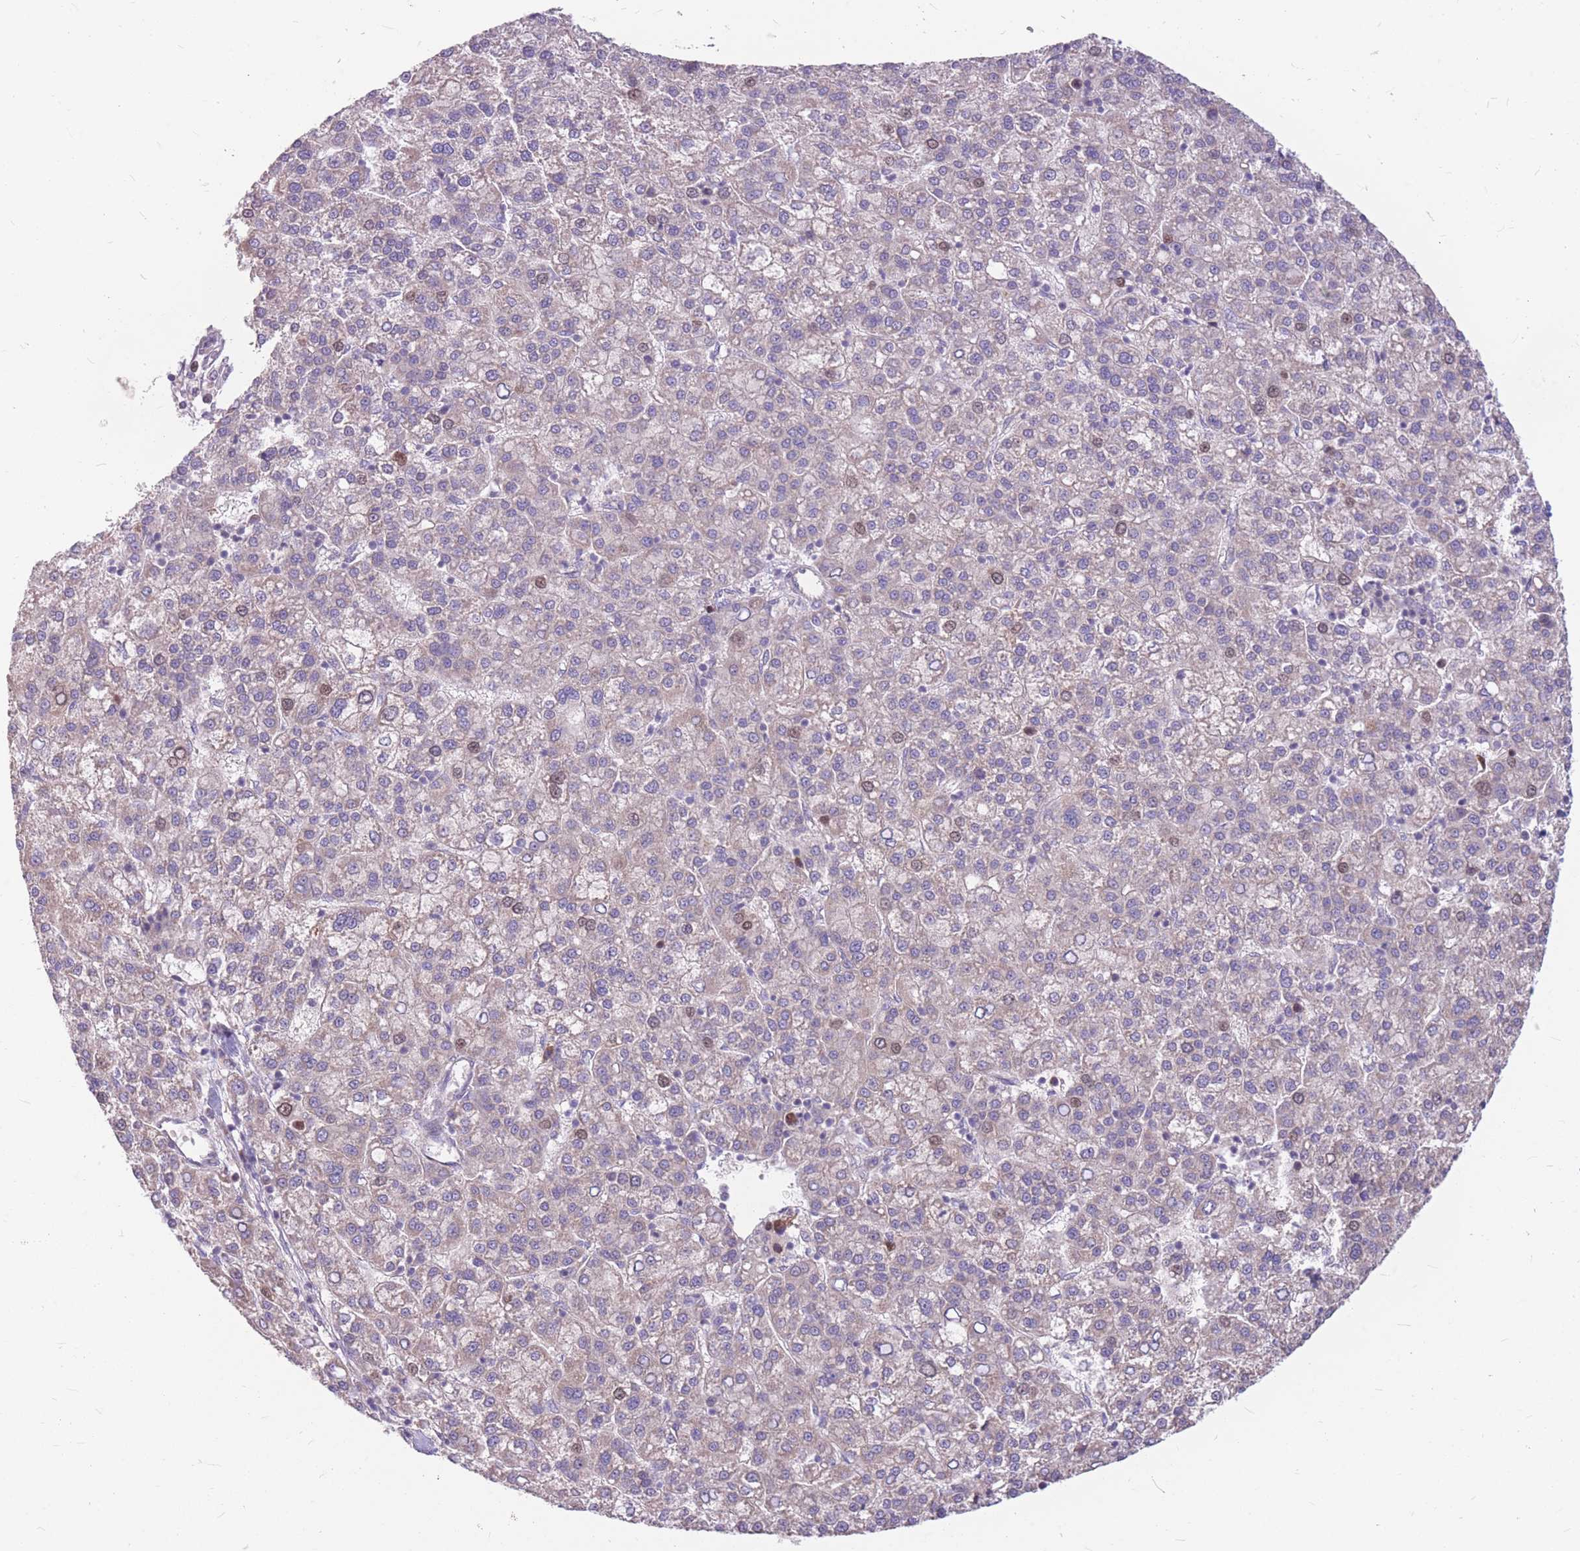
{"staining": {"intensity": "moderate", "quantity": "<25%", "location": "nuclear"}, "tissue": "liver cancer", "cell_type": "Tumor cells", "image_type": "cancer", "snomed": [{"axis": "morphology", "description": "Carcinoma, Hepatocellular, NOS"}, {"axis": "topography", "description": "Liver"}], "caption": "Hepatocellular carcinoma (liver) was stained to show a protein in brown. There is low levels of moderate nuclear expression in approximately <25% of tumor cells.", "gene": "GMNN", "patient": {"sex": "female", "age": 58}}